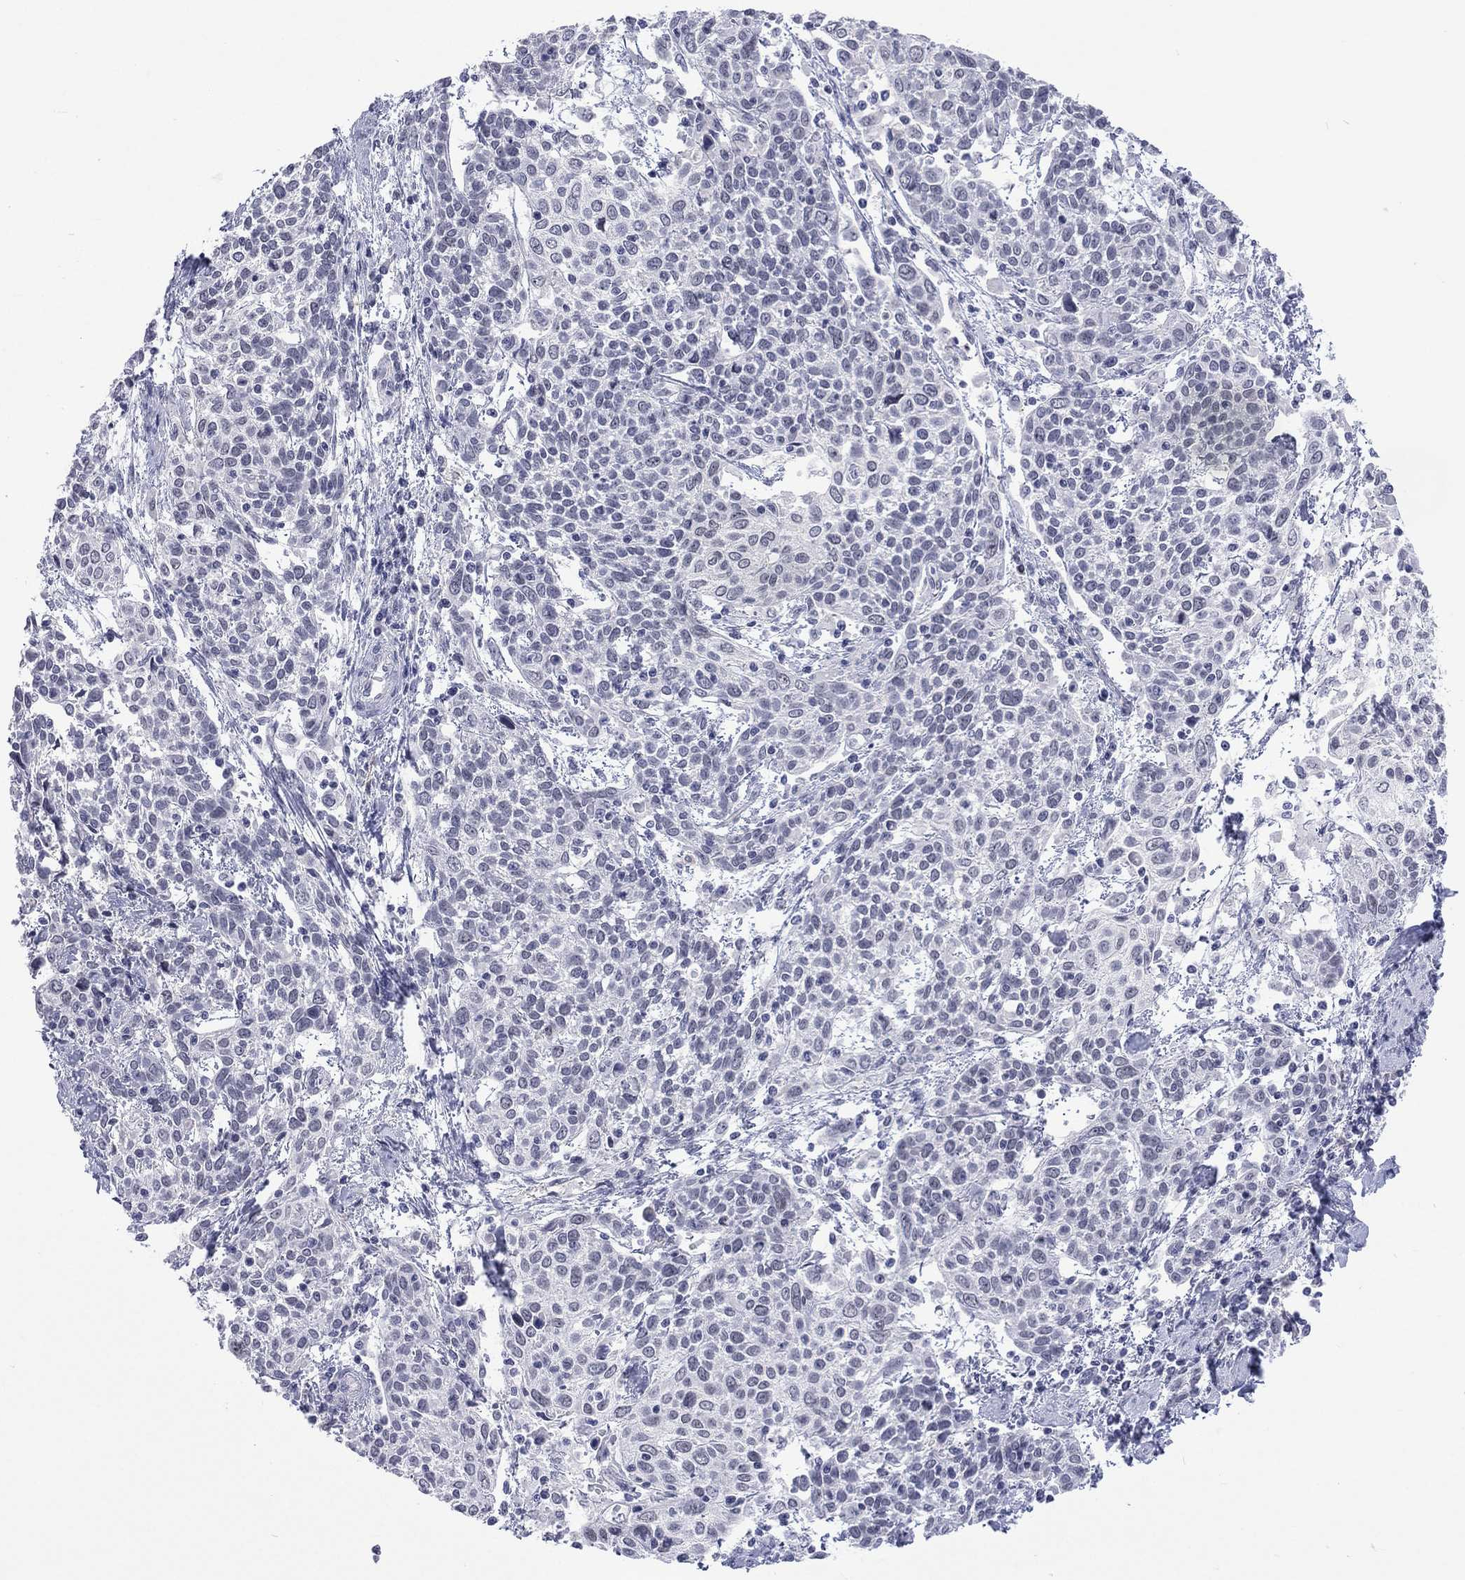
{"staining": {"intensity": "negative", "quantity": "none", "location": "none"}, "tissue": "cervical cancer", "cell_type": "Tumor cells", "image_type": "cancer", "snomed": [{"axis": "morphology", "description": "Squamous cell carcinoma, NOS"}, {"axis": "topography", "description": "Cervix"}], "caption": "Protein analysis of cervical cancer displays no significant staining in tumor cells.", "gene": "SSX1", "patient": {"sex": "female", "age": 61}}